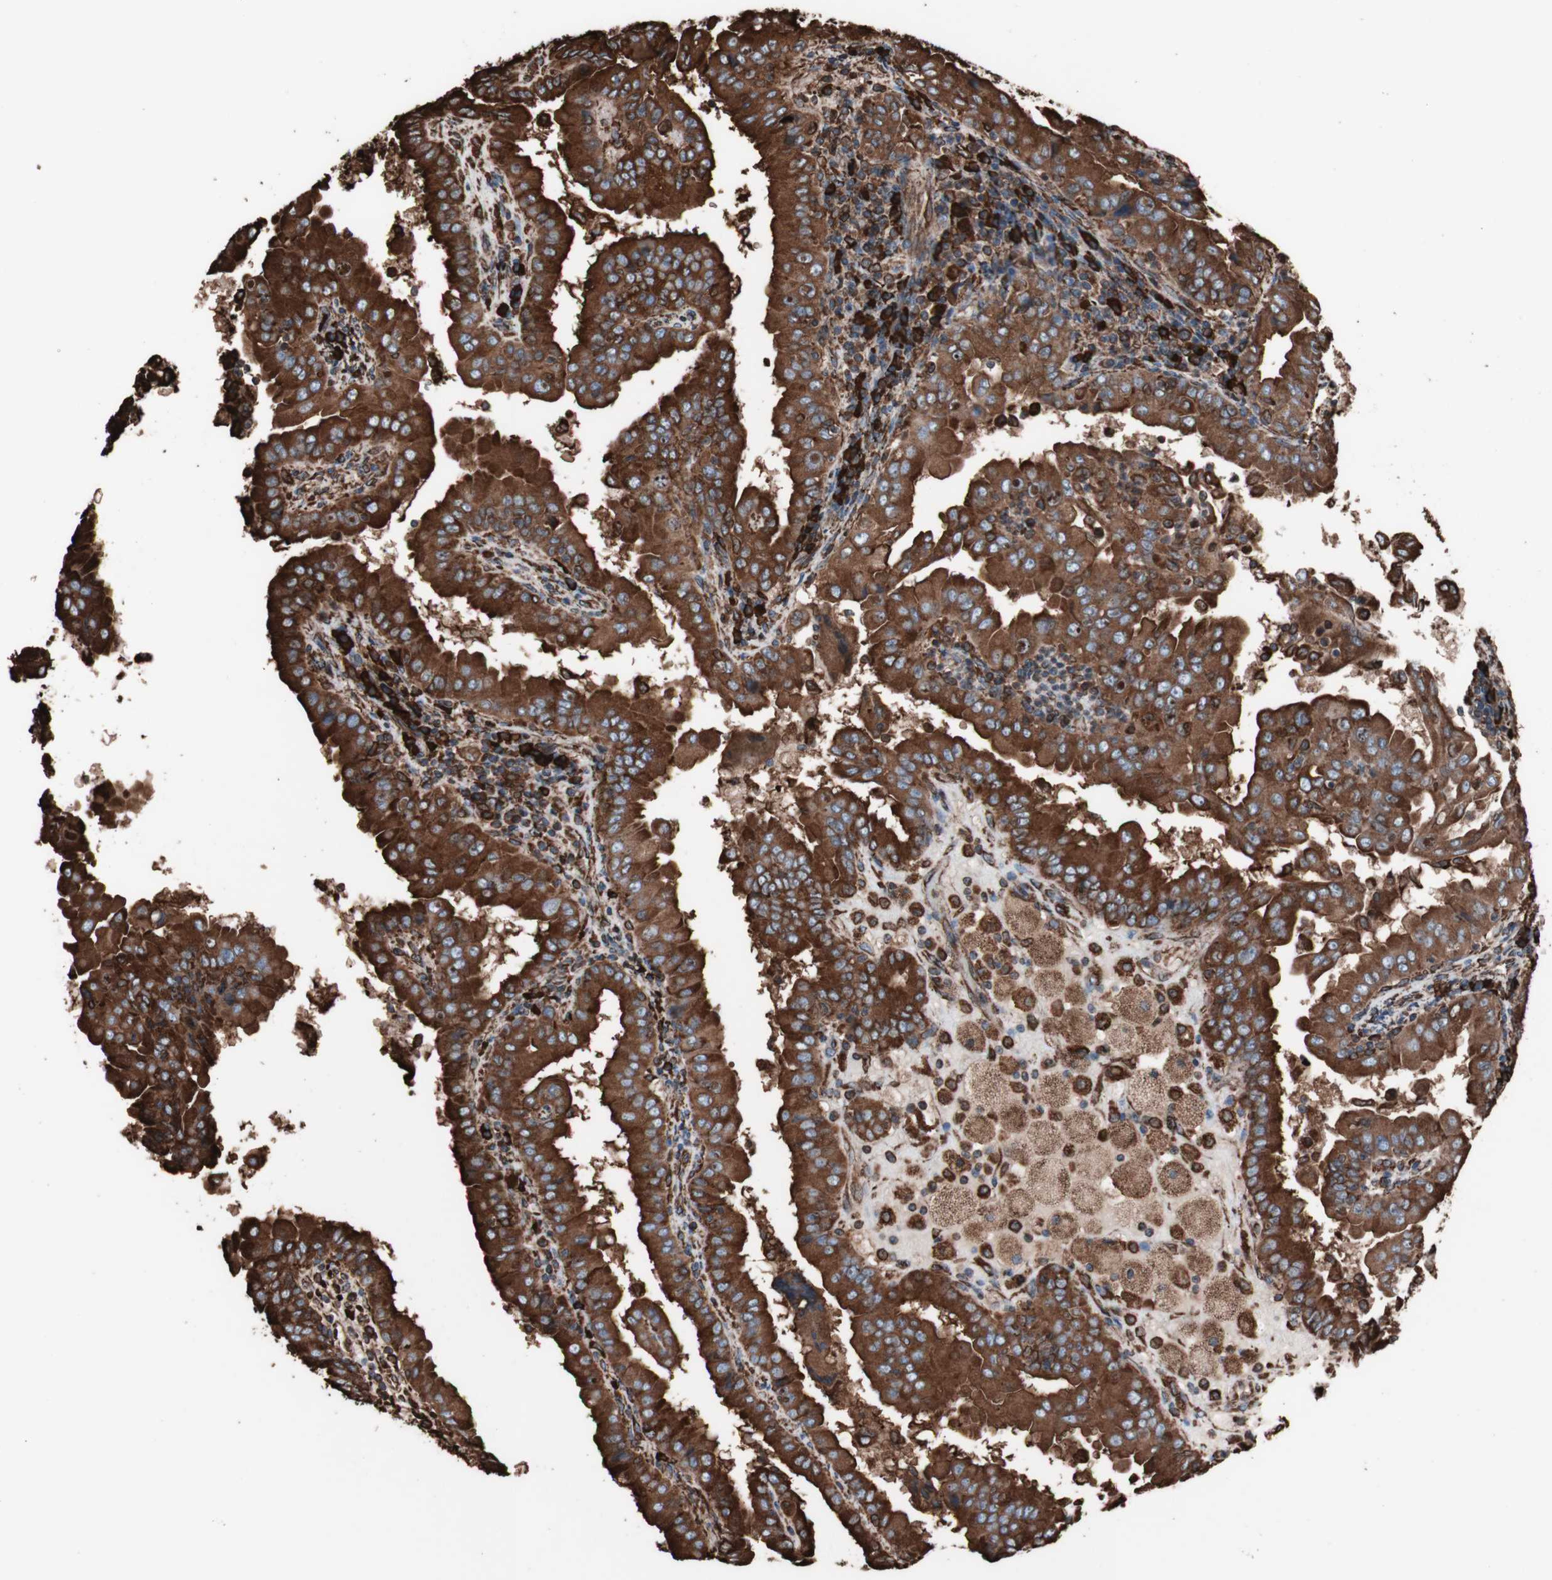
{"staining": {"intensity": "strong", "quantity": ">75%", "location": "cytoplasmic/membranous"}, "tissue": "thyroid cancer", "cell_type": "Tumor cells", "image_type": "cancer", "snomed": [{"axis": "morphology", "description": "Papillary adenocarcinoma, NOS"}, {"axis": "topography", "description": "Thyroid gland"}], "caption": "Brown immunohistochemical staining in thyroid papillary adenocarcinoma exhibits strong cytoplasmic/membranous positivity in about >75% of tumor cells.", "gene": "HSP90B1", "patient": {"sex": "male", "age": 33}}